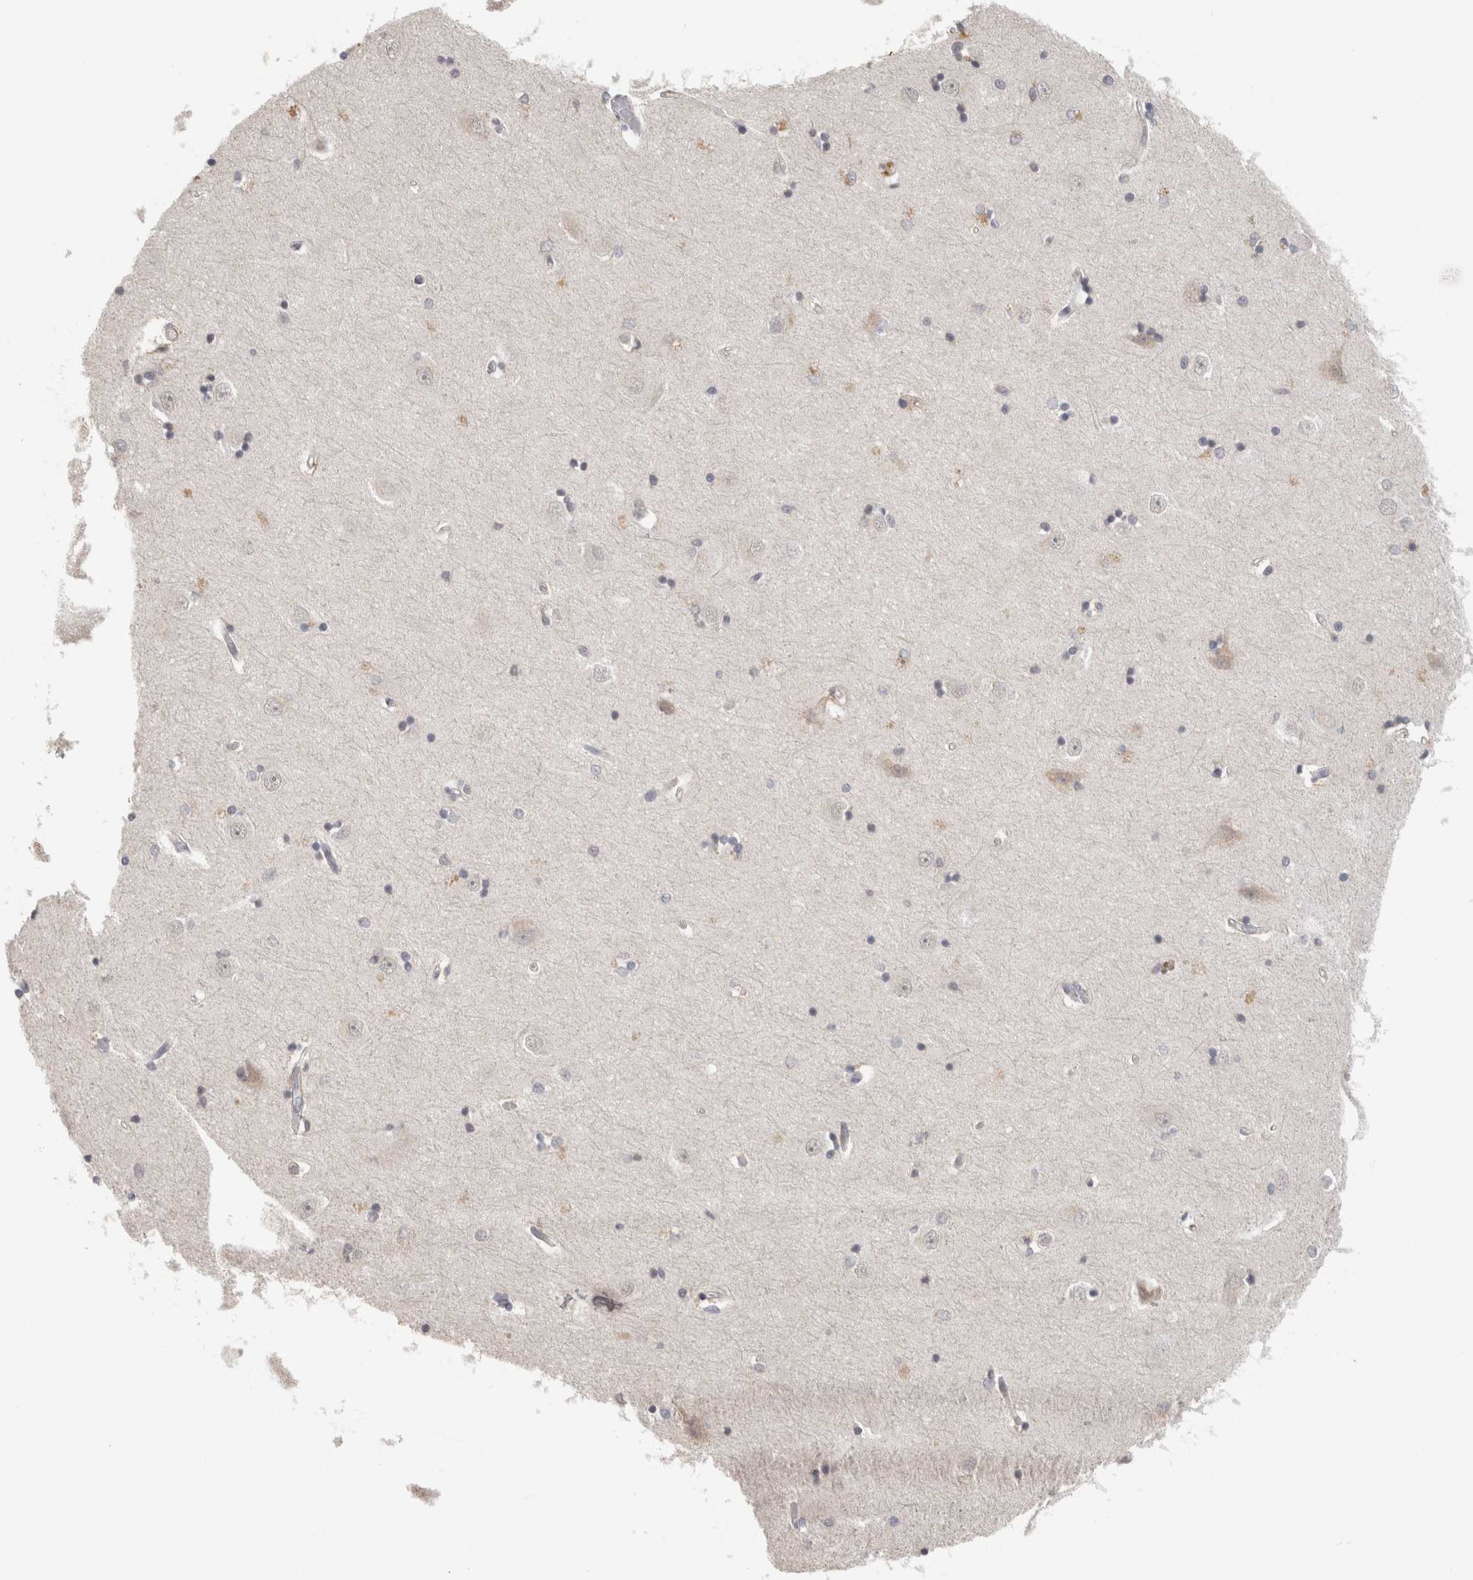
{"staining": {"intensity": "negative", "quantity": "none", "location": "none"}, "tissue": "hippocampus", "cell_type": "Glial cells", "image_type": "normal", "snomed": [{"axis": "morphology", "description": "Normal tissue, NOS"}, {"axis": "topography", "description": "Hippocampus"}], "caption": "The immunohistochemistry micrograph has no significant positivity in glial cells of hippocampus.", "gene": "HAVCR2", "patient": {"sex": "male", "age": 45}}